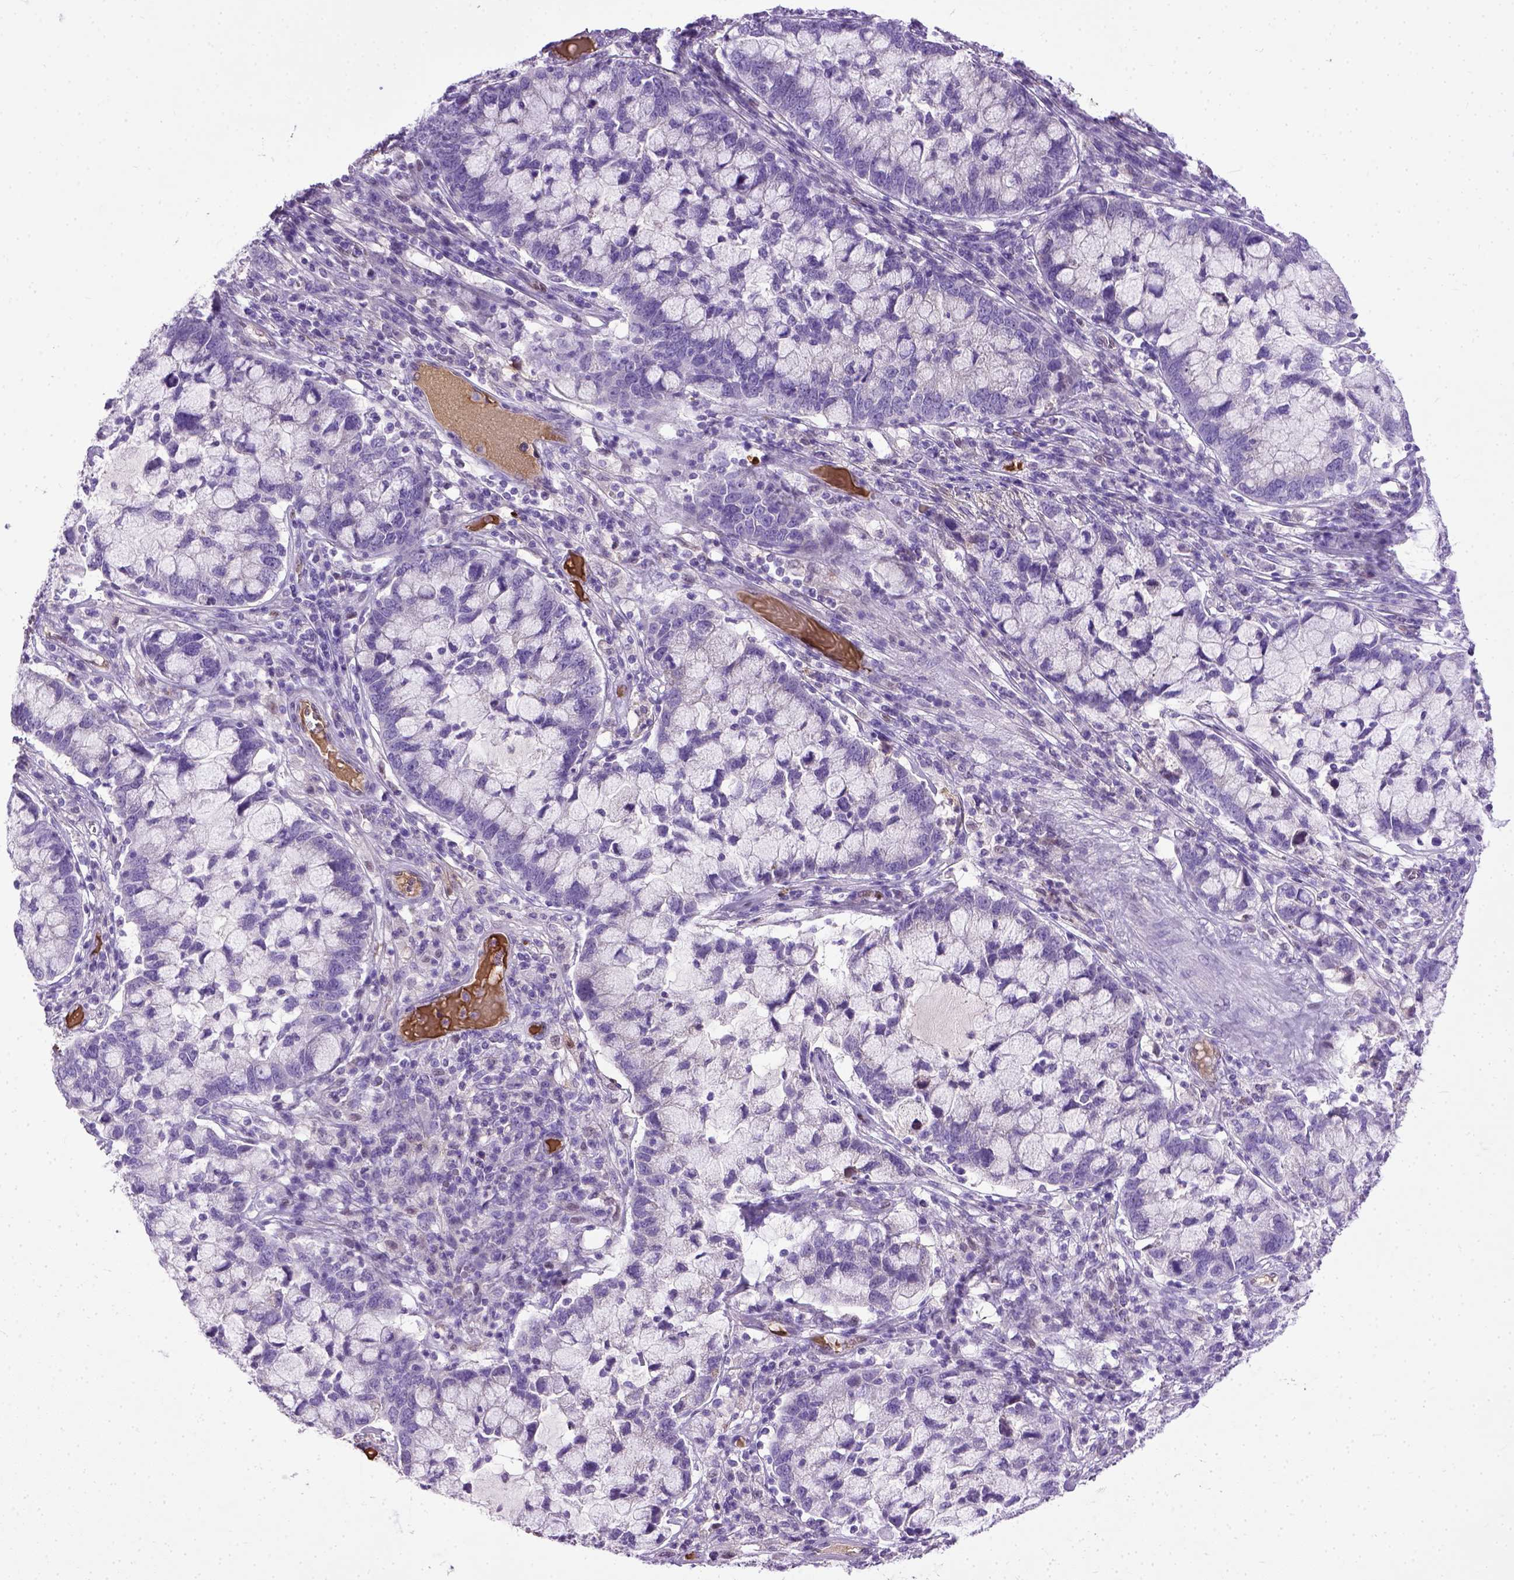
{"staining": {"intensity": "negative", "quantity": "none", "location": "none"}, "tissue": "cervical cancer", "cell_type": "Tumor cells", "image_type": "cancer", "snomed": [{"axis": "morphology", "description": "Adenocarcinoma, NOS"}, {"axis": "topography", "description": "Cervix"}], "caption": "Image shows no protein positivity in tumor cells of cervical cancer (adenocarcinoma) tissue.", "gene": "ADAMTS8", "patient": {"sex": "female", "age": 40}}